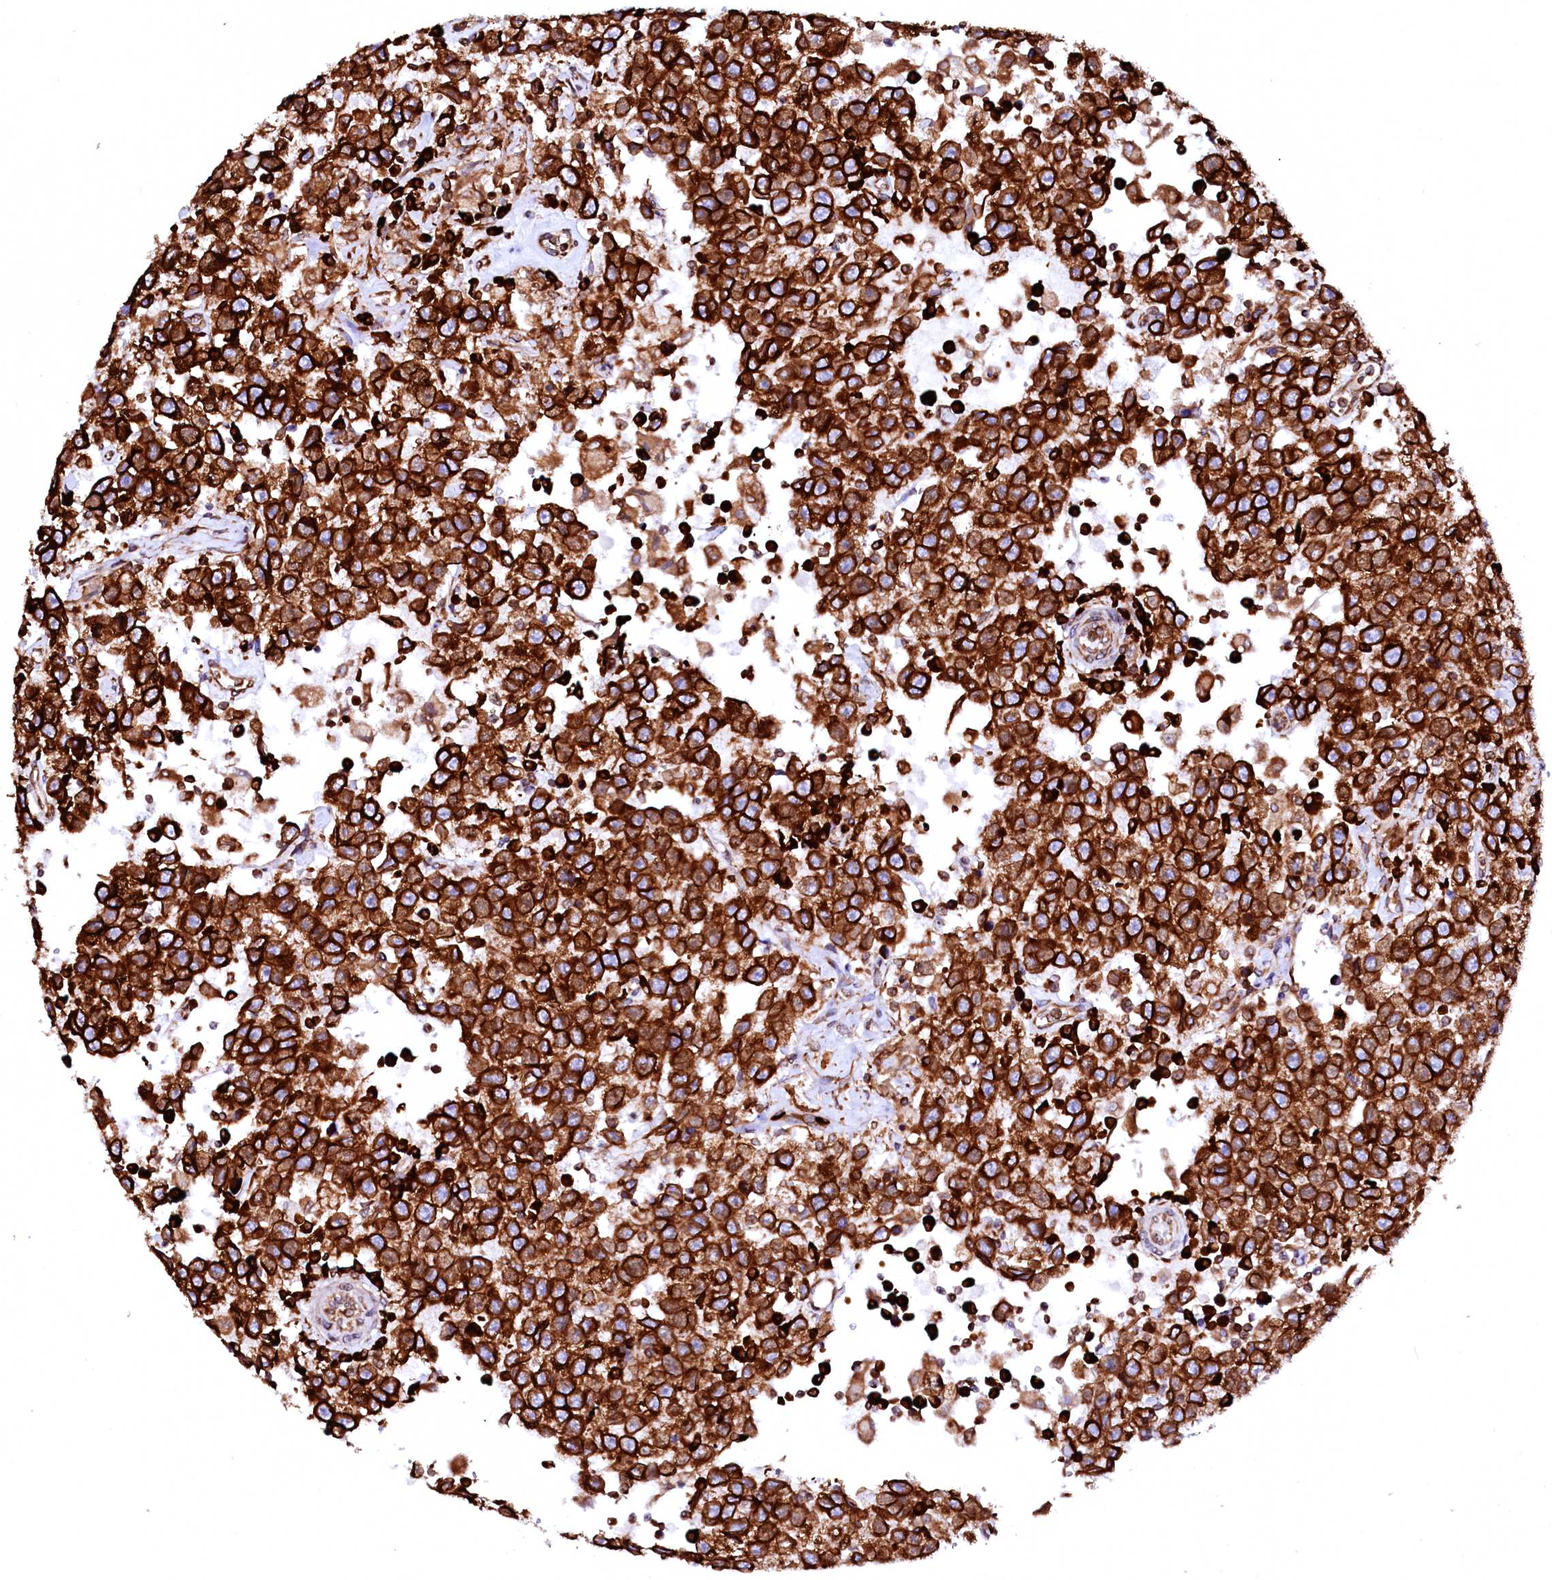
{"staining": {"intensity": "strong", "quantity": ">75%", "location": "cytoplasmic/membranous"}, "tissue": "testis cancer", "cell_type": "Tumor cells", "image_type": "cancer", "snomed": [{"axis": "morphology", "description": "Seminoma, NOS"}, {"axis": "topography", "description": "Testis"}], "caption": "Human testis cancer stained with a protein marker shows strong staining in tumor cells.", "gene": "DERL1", "patient": {"sex": "male", "age": 41}}